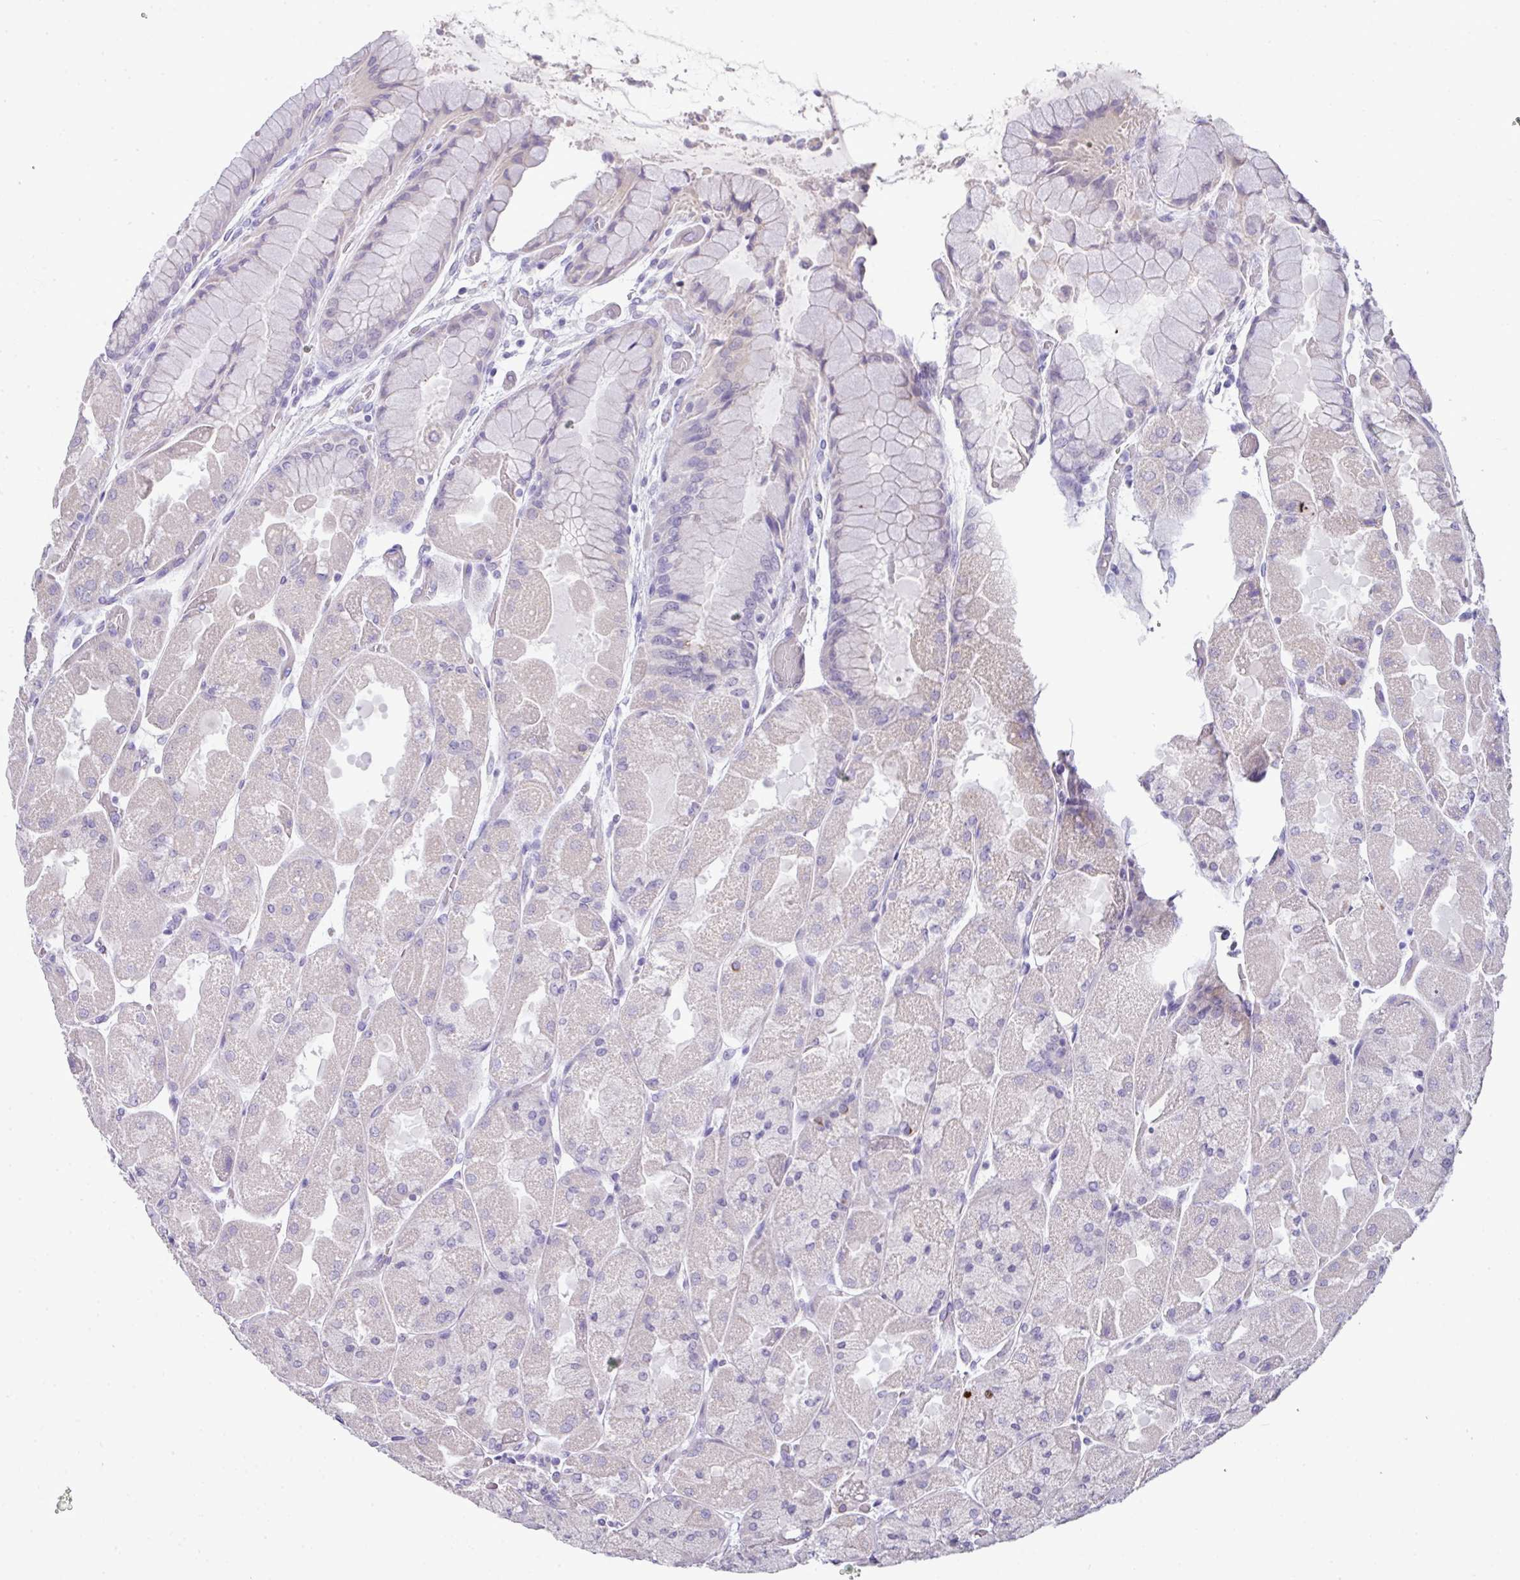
{"staining": {"intensity": "weak", "quantity": "<25%", "location": "cytoplasmic/membranous,nuclear"}, "tissue": "stomach", "cell_type": "Glandular cells", "image_type": "normal", "snomed": [{"axis": "morphology", "description": "Normal tissue, NOS"}, {"axis": "topography", "description": "Stomach"}], "caption": "Normal stomach was stained to show a protein in brown. There is no significant positivity in glandular cells.", "gene": "GCG", "patient": {"sex": "female", "age": 61}}